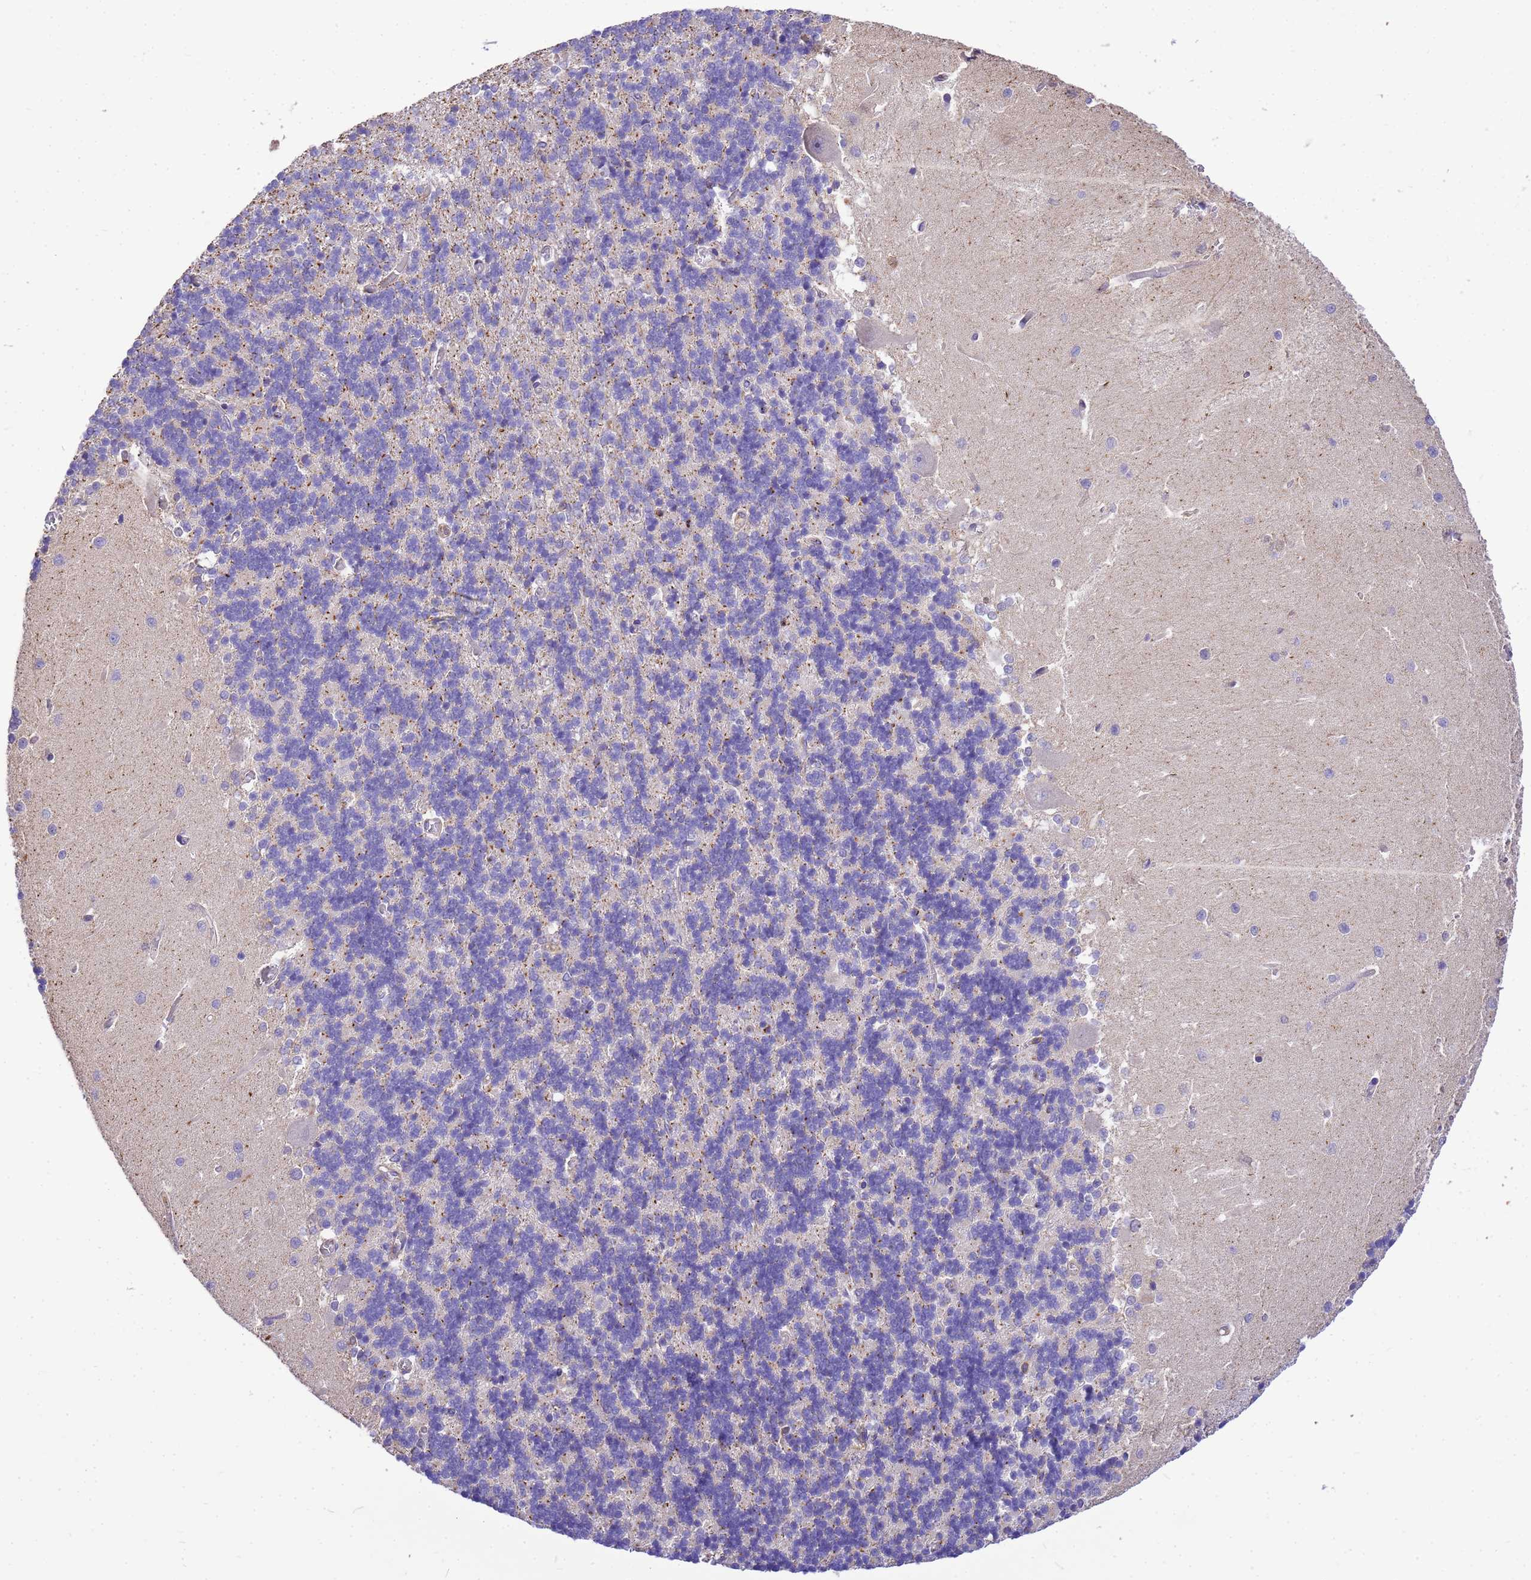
{"staining": {"intensity": "negative", "quantity": "none", "location": "none"}, "tissue": "cerebellum", "cell_type": "Cells in granular layer", "image_type": "normal", "snomed": [{"axis": "morphology", "description": "Normal tissue, NOS"}, {"axis": "topography", "description": "Cerebellum"}], "caption": "This histopathology image is of normal cerebellum stained with immunohistochemistry (IHC) to label a protein in brown with the nuclei are counter-stained blue. There is no positivity in cells in granular layer.", "gene": "WDR64", "patient": {"sex": "male", "age": 37}}